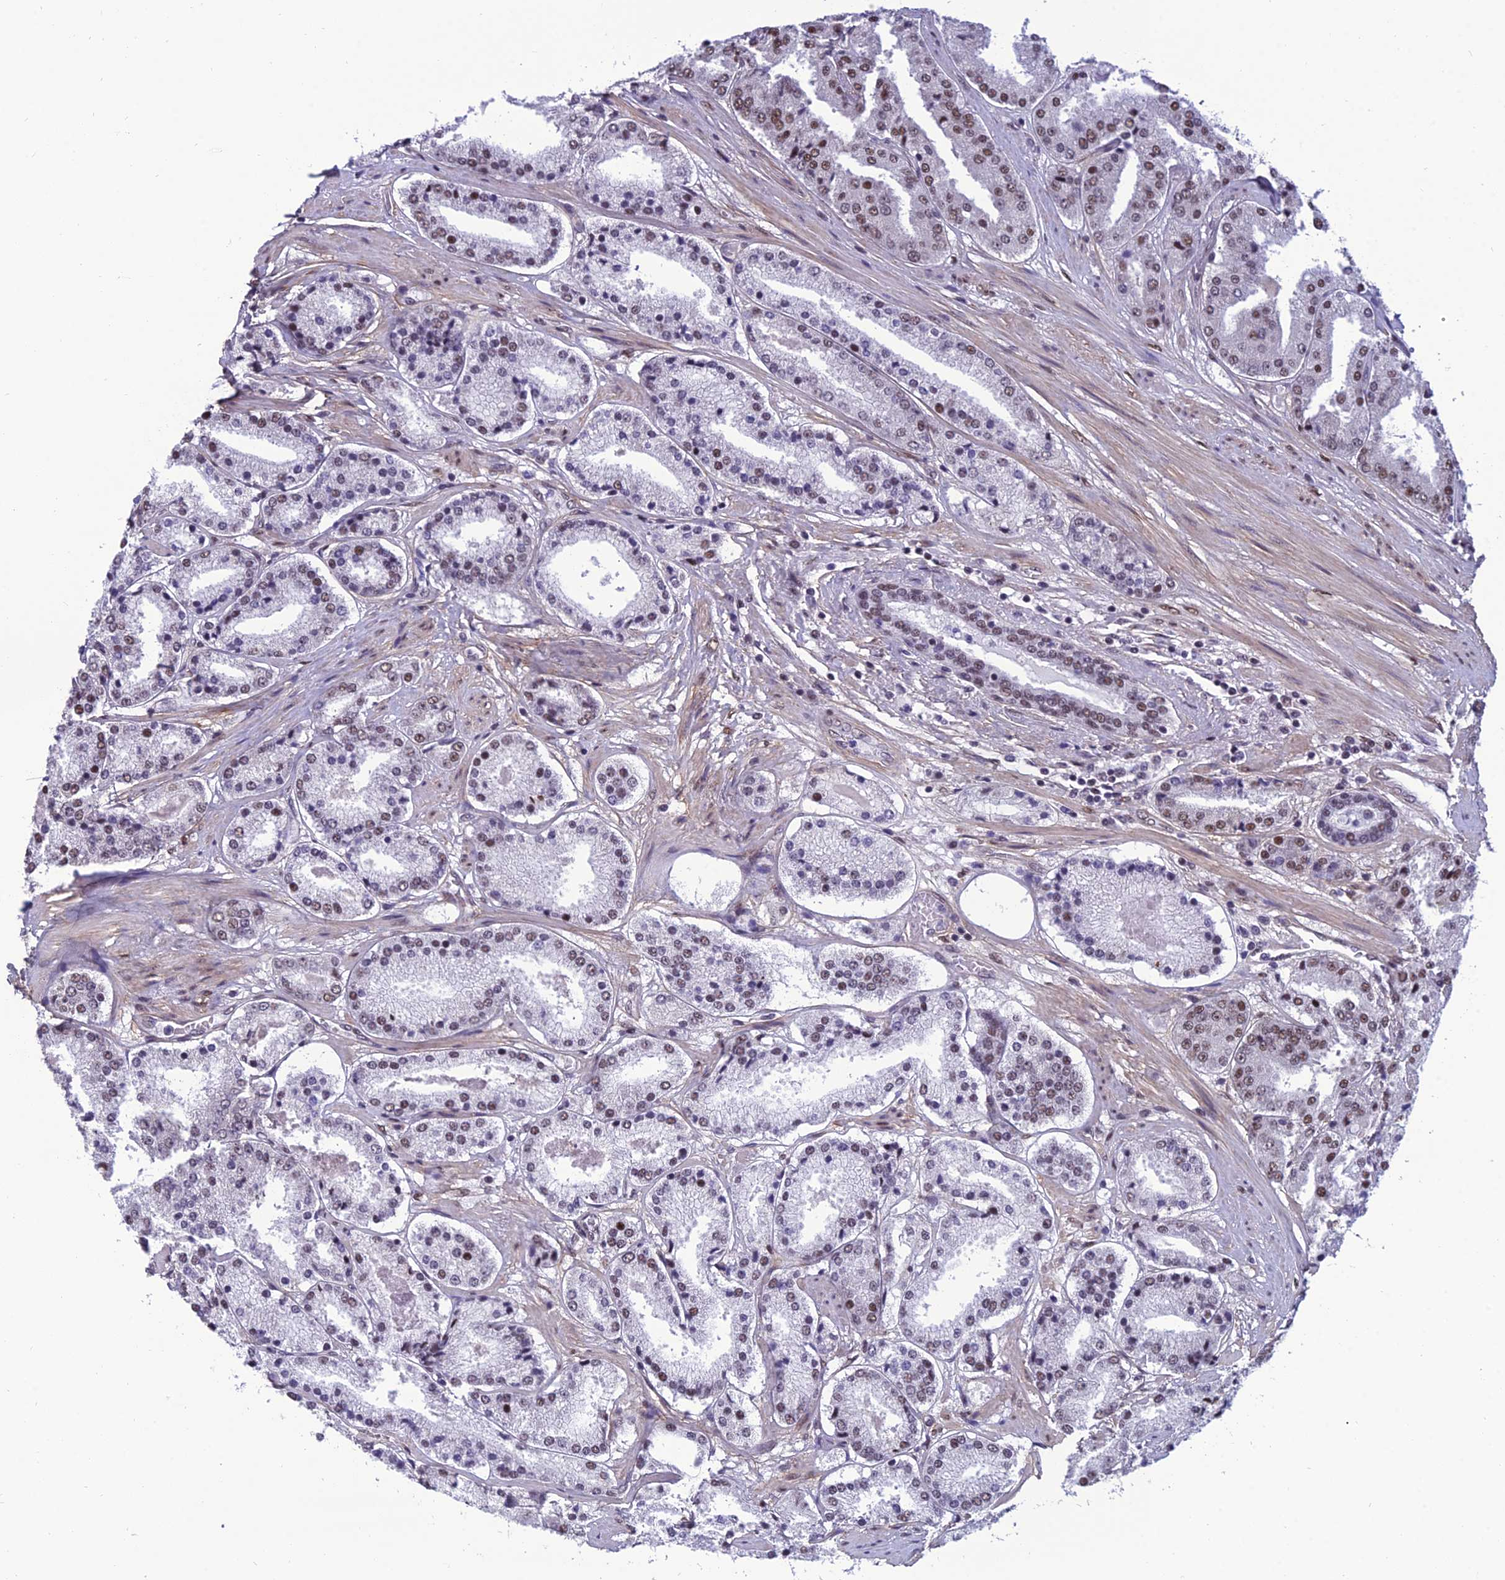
{"staining": {"intensity": "moderate", "quantity": "<25%", "location": "nuclear"}, "tissue": "prostate cancer", "cell_type": "Tumor cells", "image_type": "cancer", "snomed": [{"axis": "morphology", "description": "Adenocarcinoma, High grade"}, {"axis": "topography", "description": "Prostate"}], "caption": "A low amount of moderate nuclear expression is appreciated in about <25% of tumor cells in prostate high-grade adenocarcinoma tissue.", "gene": "RSRC1", "patient": {"sex": "male", "age": 63}}